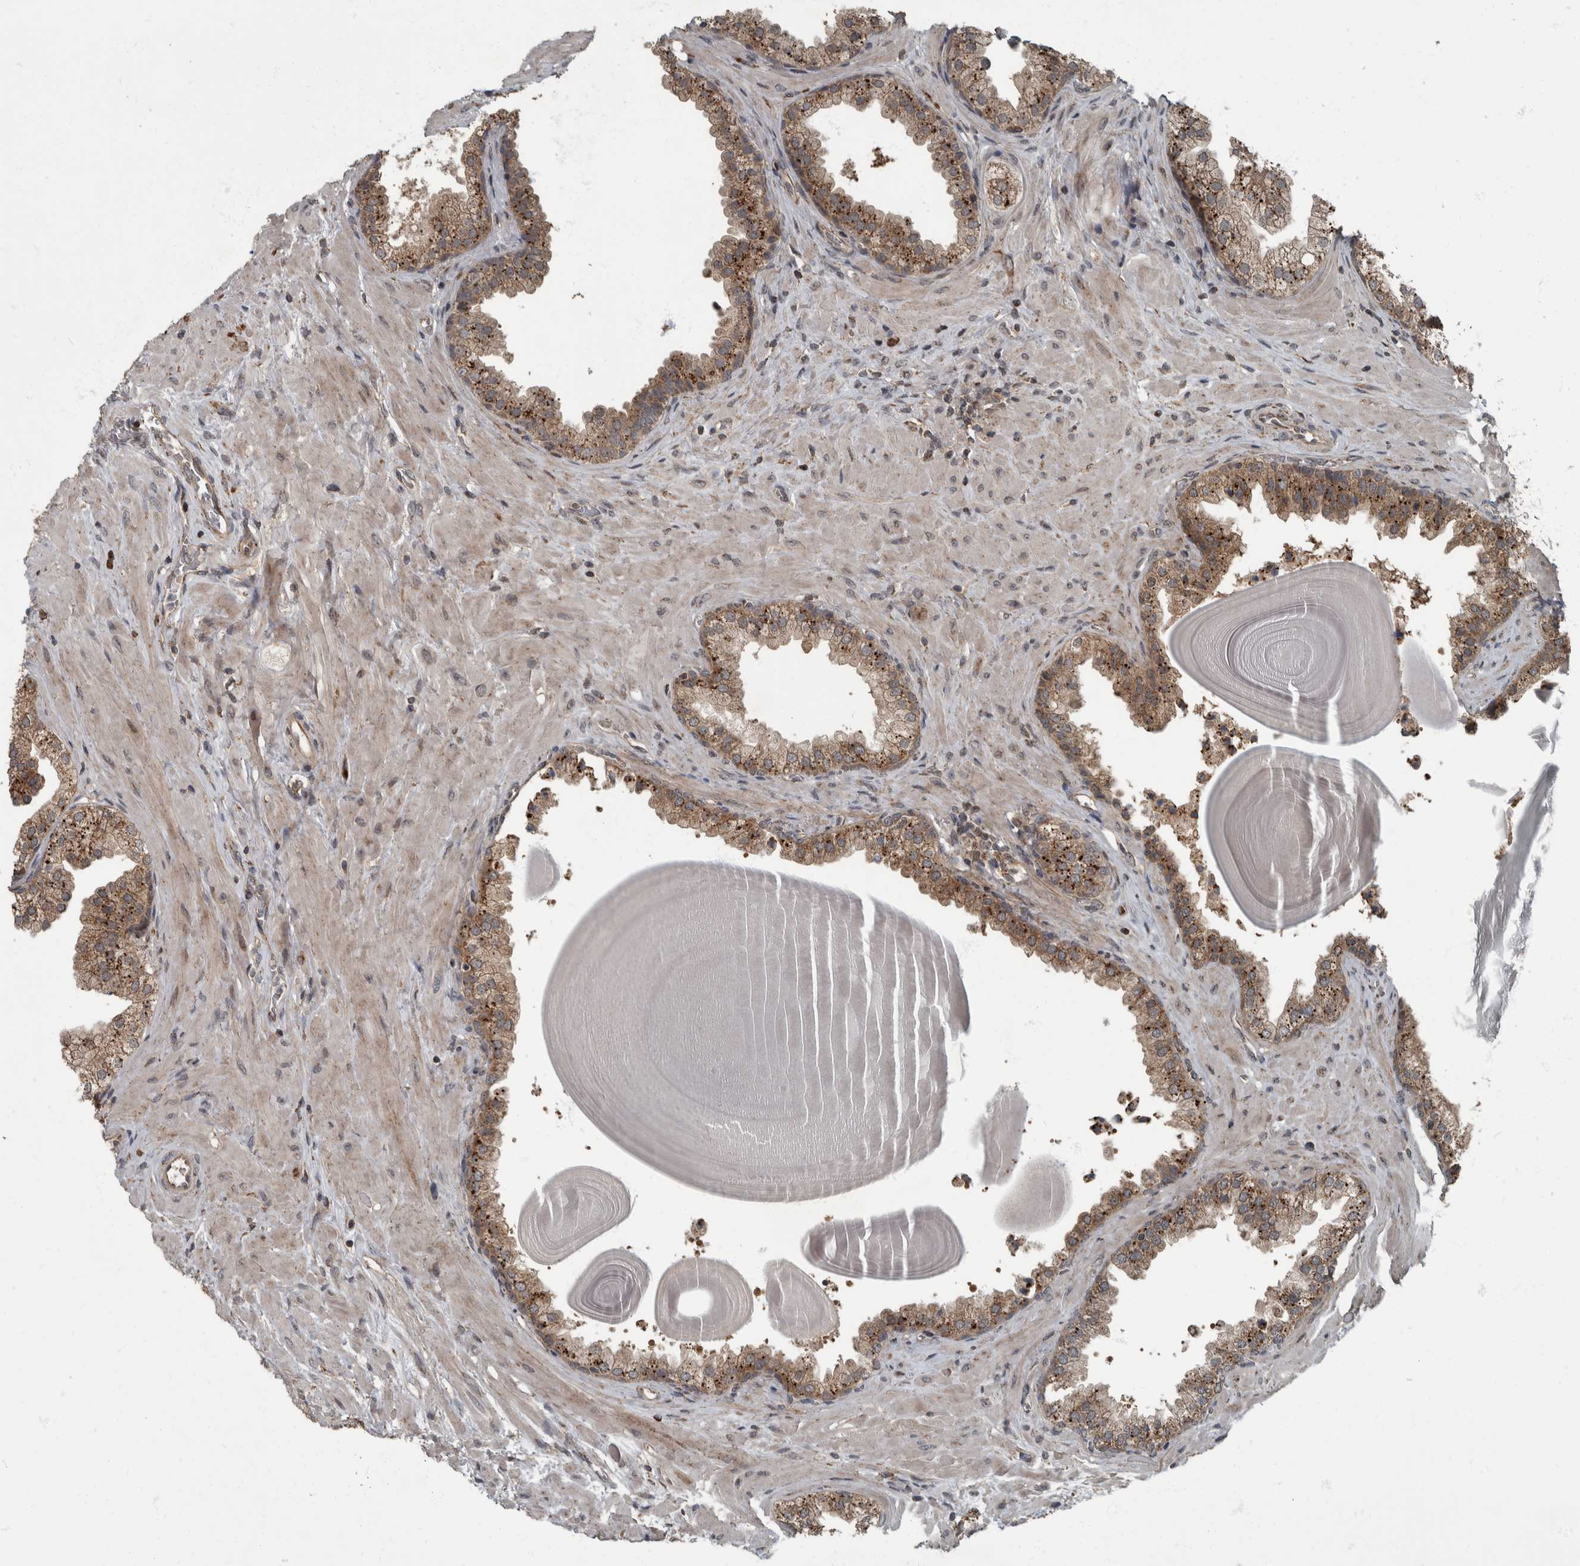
{"staining": {"intensity": "moderate", "quantity": "25%-75%", "location": "cytoplasmic/membranous"}, "tissue": "prostate", "cell_type": "Glandular cells", "image_type": "normal", "snomed": [{"axis": "morphology", "description": "Normal tissue, NOS"}, {"axis": "topography", "description": "Prostate"}], "caption": "Immunohistochemistry (IHC) histopathology image of unremarkable prostate stained for a protein (brown), which shows medium levels of moderate cytoplasmic/membranous staining in approximately 25%-75% of glandular cells.", "gene": "RABGGTB", "patient": {"sex": "male", "age": 48}}